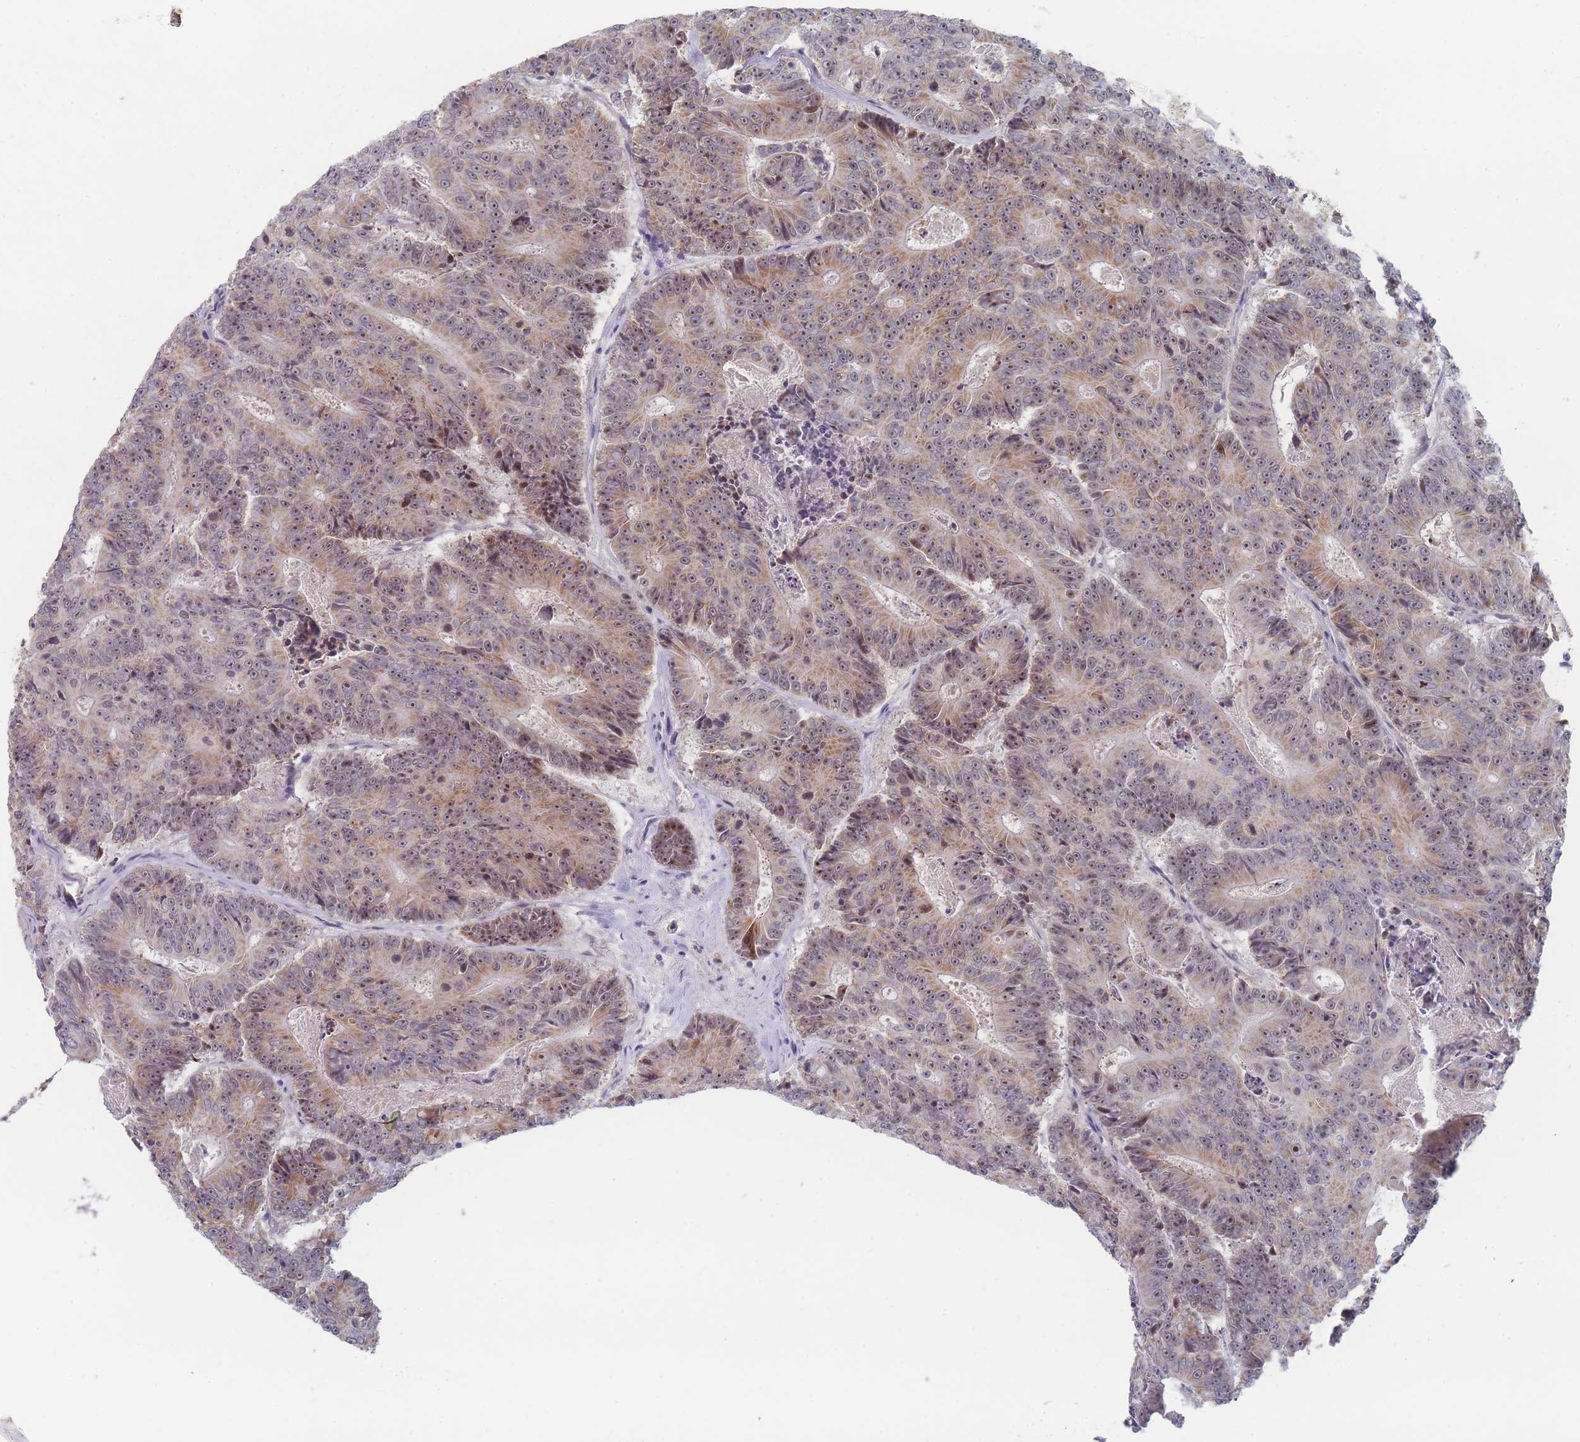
{"staining": {"intensity": "moderate", "quantity": "25%-75%", "location": "cytoplasmic/membranous,nuclear"}, "tissue": "colorectal cancer", "cell_type": "Tumor cells", "image_type": "cancer", "snomed": [{"axis": "morphology", "description": "Adenocarcinoma, NOS"}, {"axis": "topography", "description": "Colon"}], "caption": "There is medium levels of moderate cytoplasmic/membranous and nuclear positivity in tumor cells of colorectal adenocarcinoma, as demonstrated by immunohistochemical staining (brown color).", "gene": "RNF8", "patient": {"sex": "male", "age": 83}}